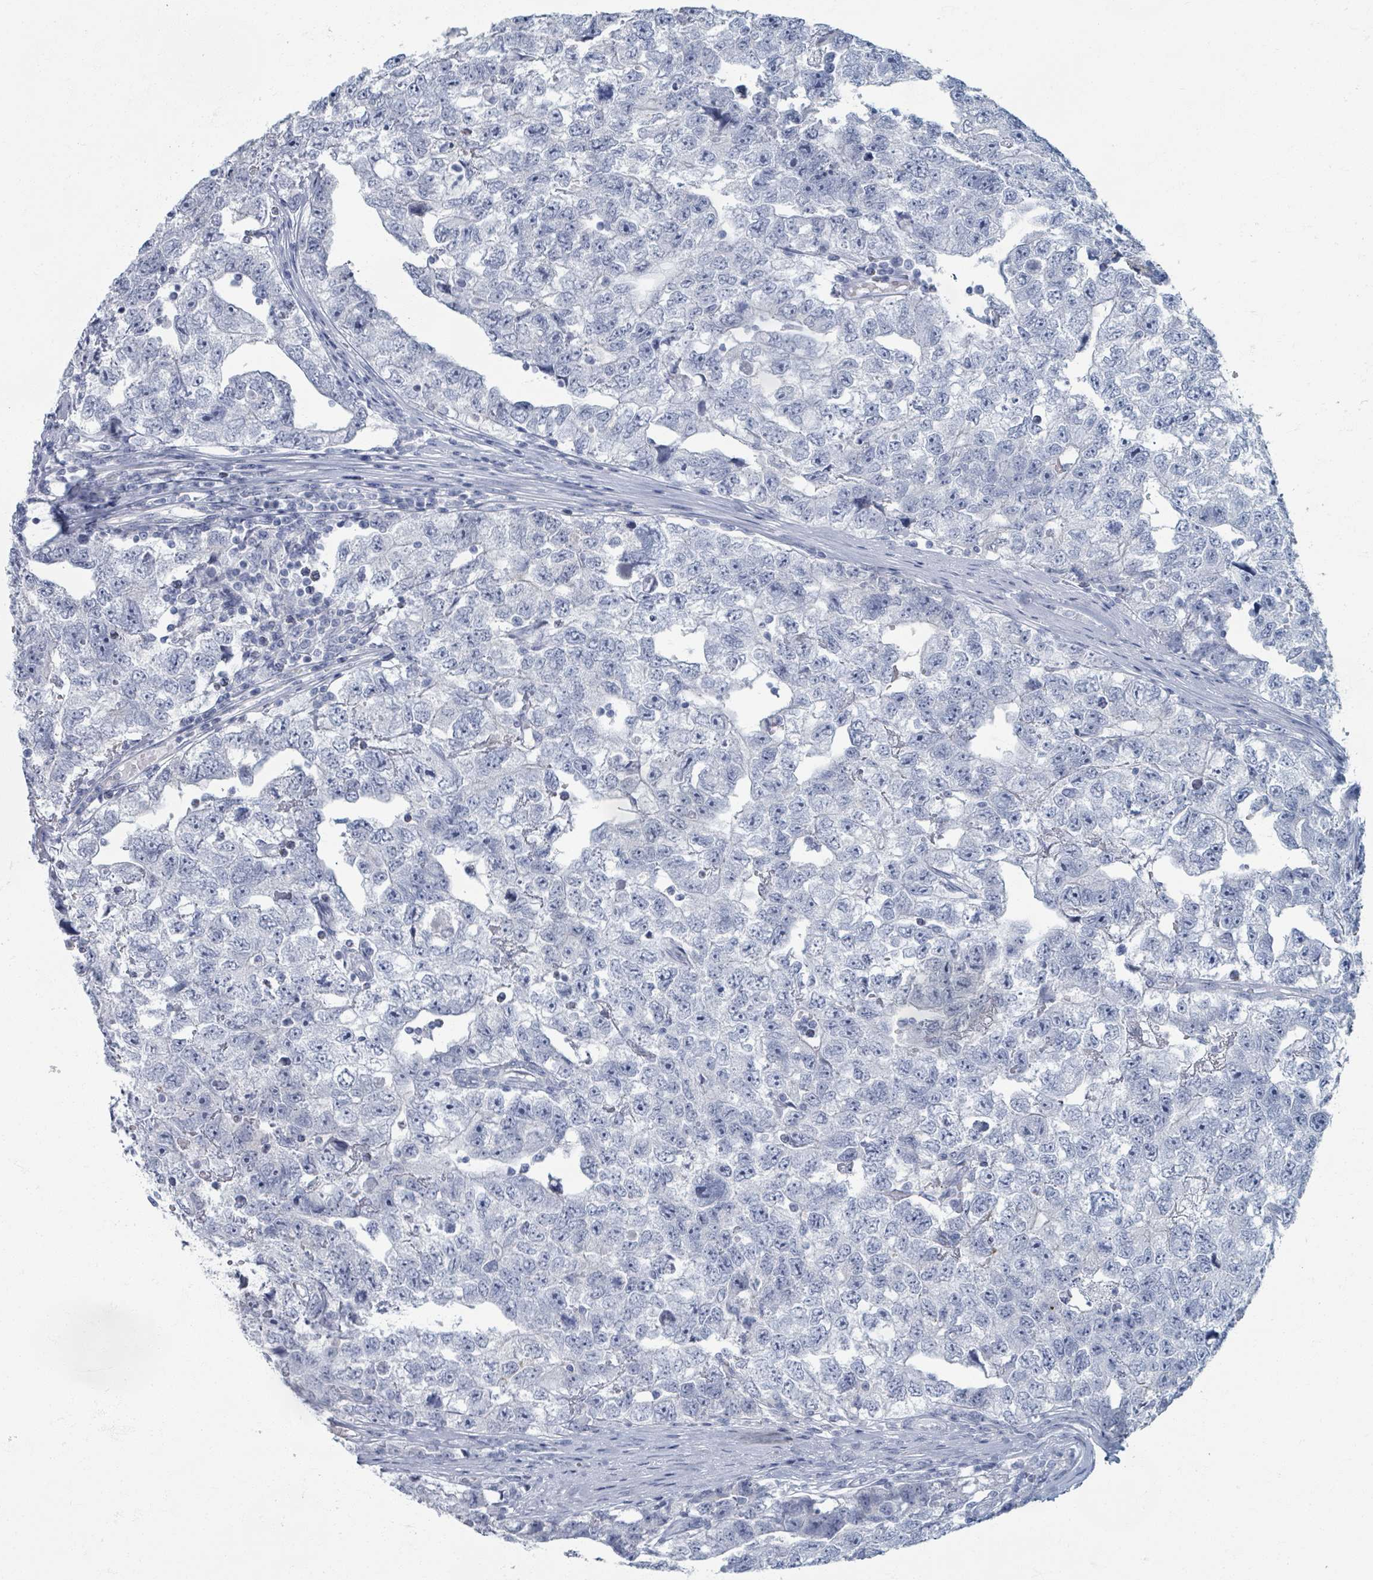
{"staining": {"intensity": "negative", "quantity": "none", "location": "none"}, "tissue": "testis cancer", "cell_type": "Tumor cells", "image_type": "cancer", "snomed": [{"axis": "morphology", "description": "Carcinoma, Embryonal, NOS"}, {"axis": "topography", "description": "Testis"}], "caption": "High power microscopy micrograph of an immunohistochemistry image of testis cancer, revealing no significant staining in tumor cells.", "gene": "TAS2R1", "patient": {"sex": "male", "age": 22}}